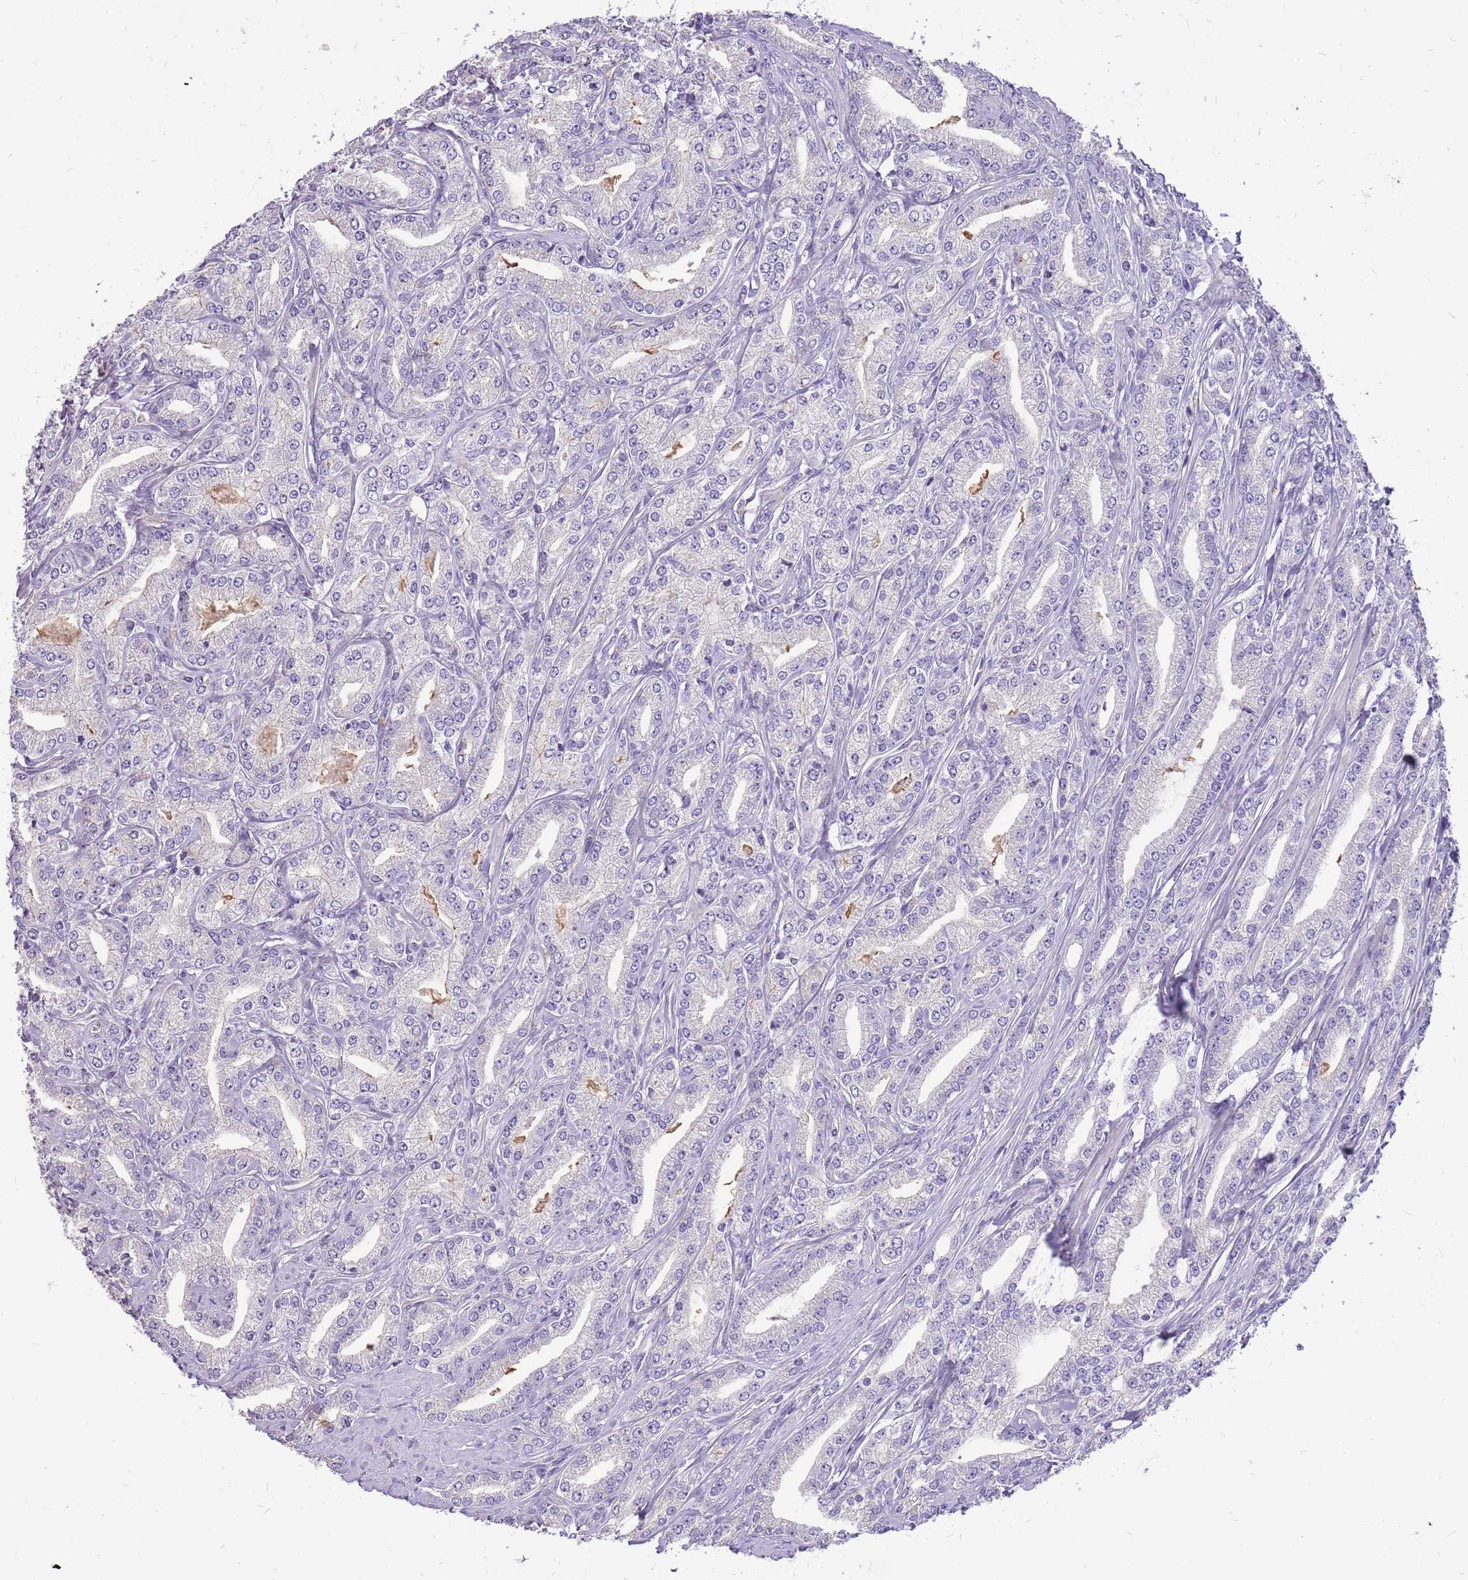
{"staining": {"intensity": "negative", "quantity": "none", "location": "none"}, "tissue": "prostate cancer", "cell_type": "Tumor cells", "image_type": "cancer", "snomed": [{"axis": "morphology", "description": "Adenocarcinoma, High grade"}, {"axis": "topography", "description": "Prostate"}], "caption": "This is a image of immunohistochemistry staining of prostate cancer (adenocarcinoma (high-grade)), which shows no staining in tumor cells.", "gene": "NTN4", "patient": {"sex": "male", "age": 66}}